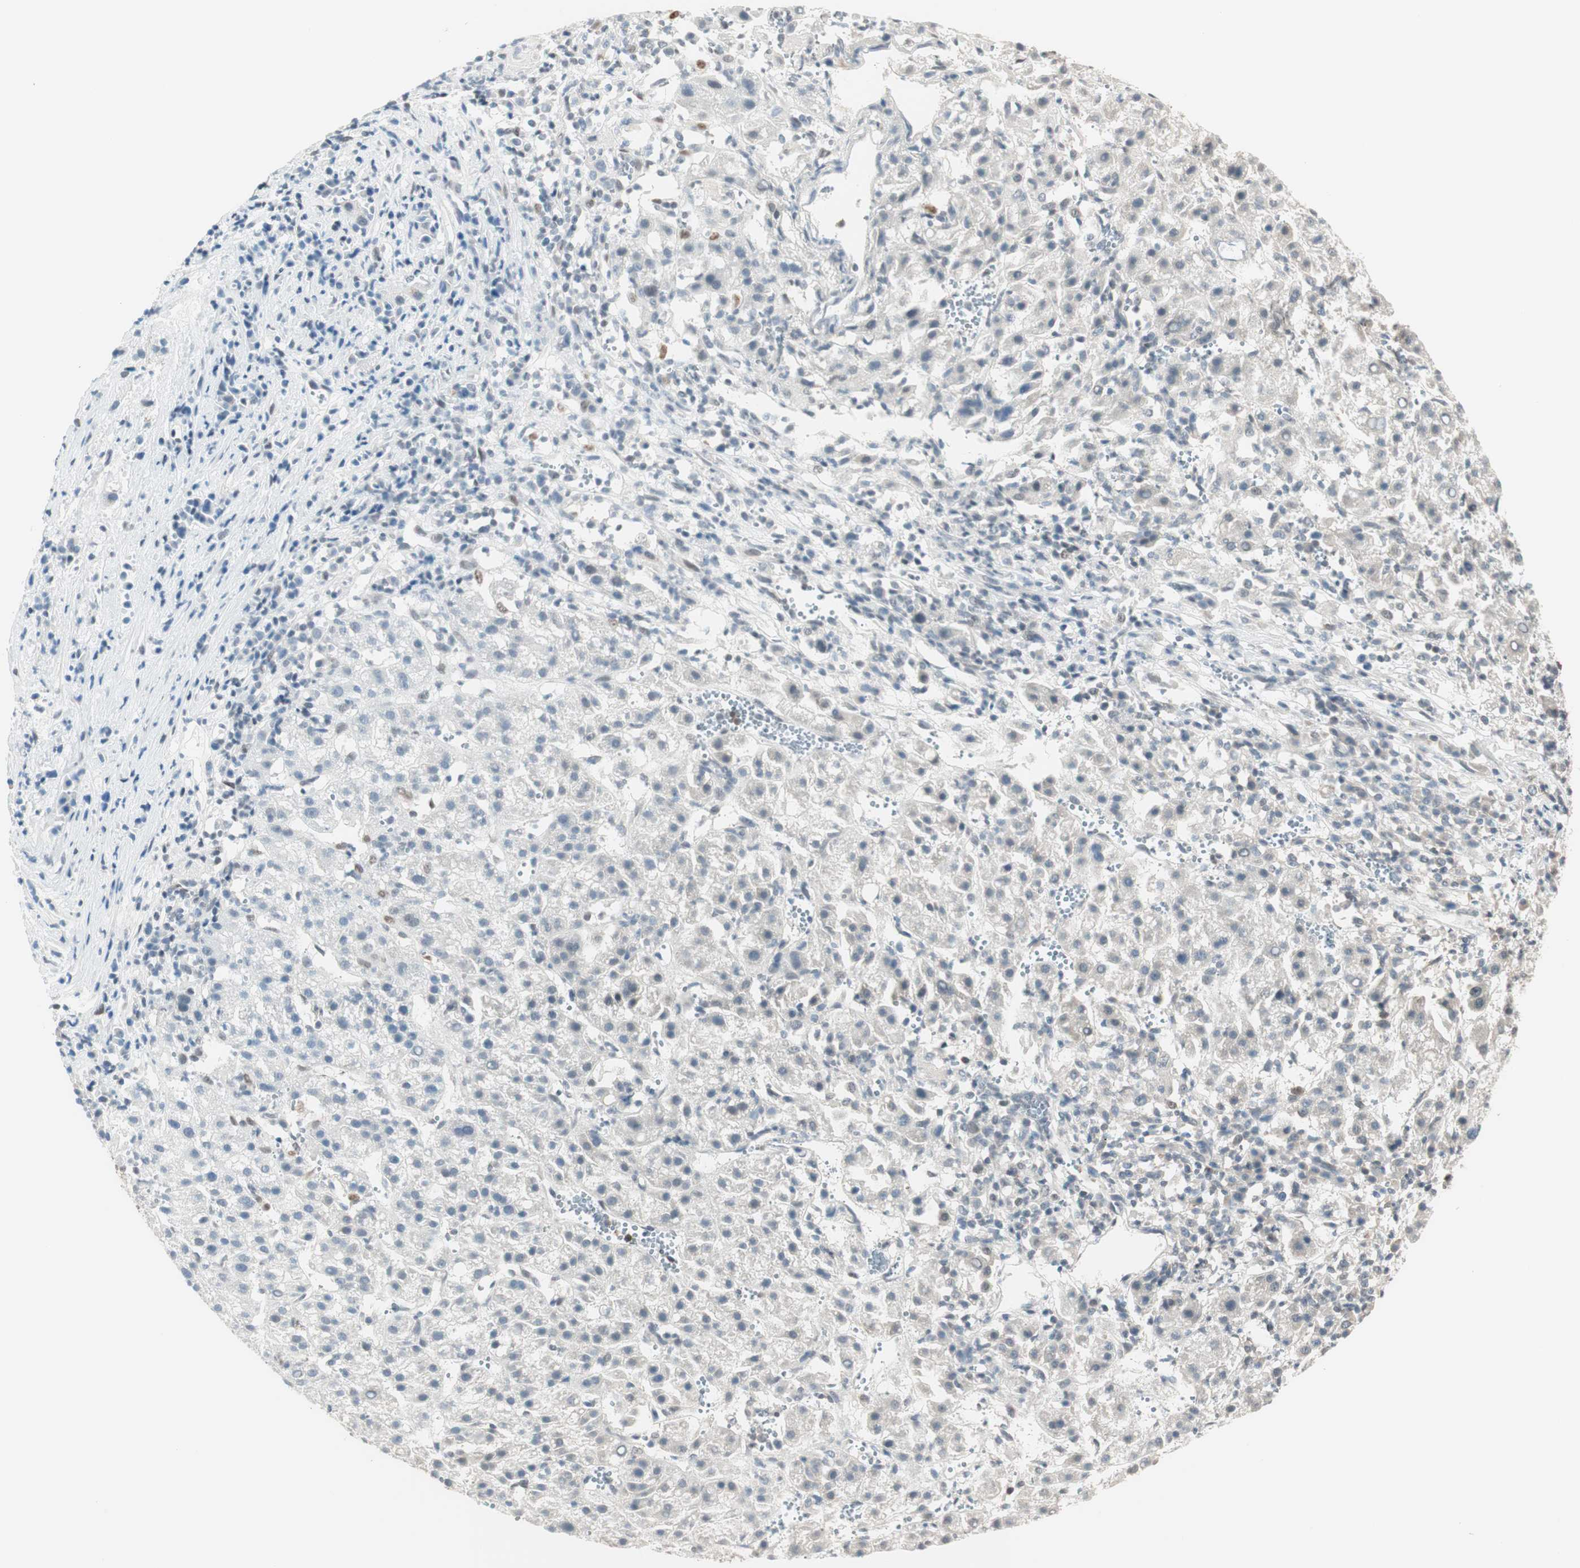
{"staining": {"intensity": "negative", "quantity": "none", "location": "none"}, "tissue": "liver cancer", "cell_type": "Tumor cells", "image_type": "cancer", "snomed": [{"axis": "morphology", "description": "Carcinoma, Hepatocellular, NOS"}, {"axis": "topography", "description": "Liver"}], "caption": "IHC image of neoplastic tissue: human liver hepatocellular carcinoma stained with DAB shows no significant protein staining in tumor cells.", "gene": "UBE2I", "patient": {"sex": "female", "age": 58}}